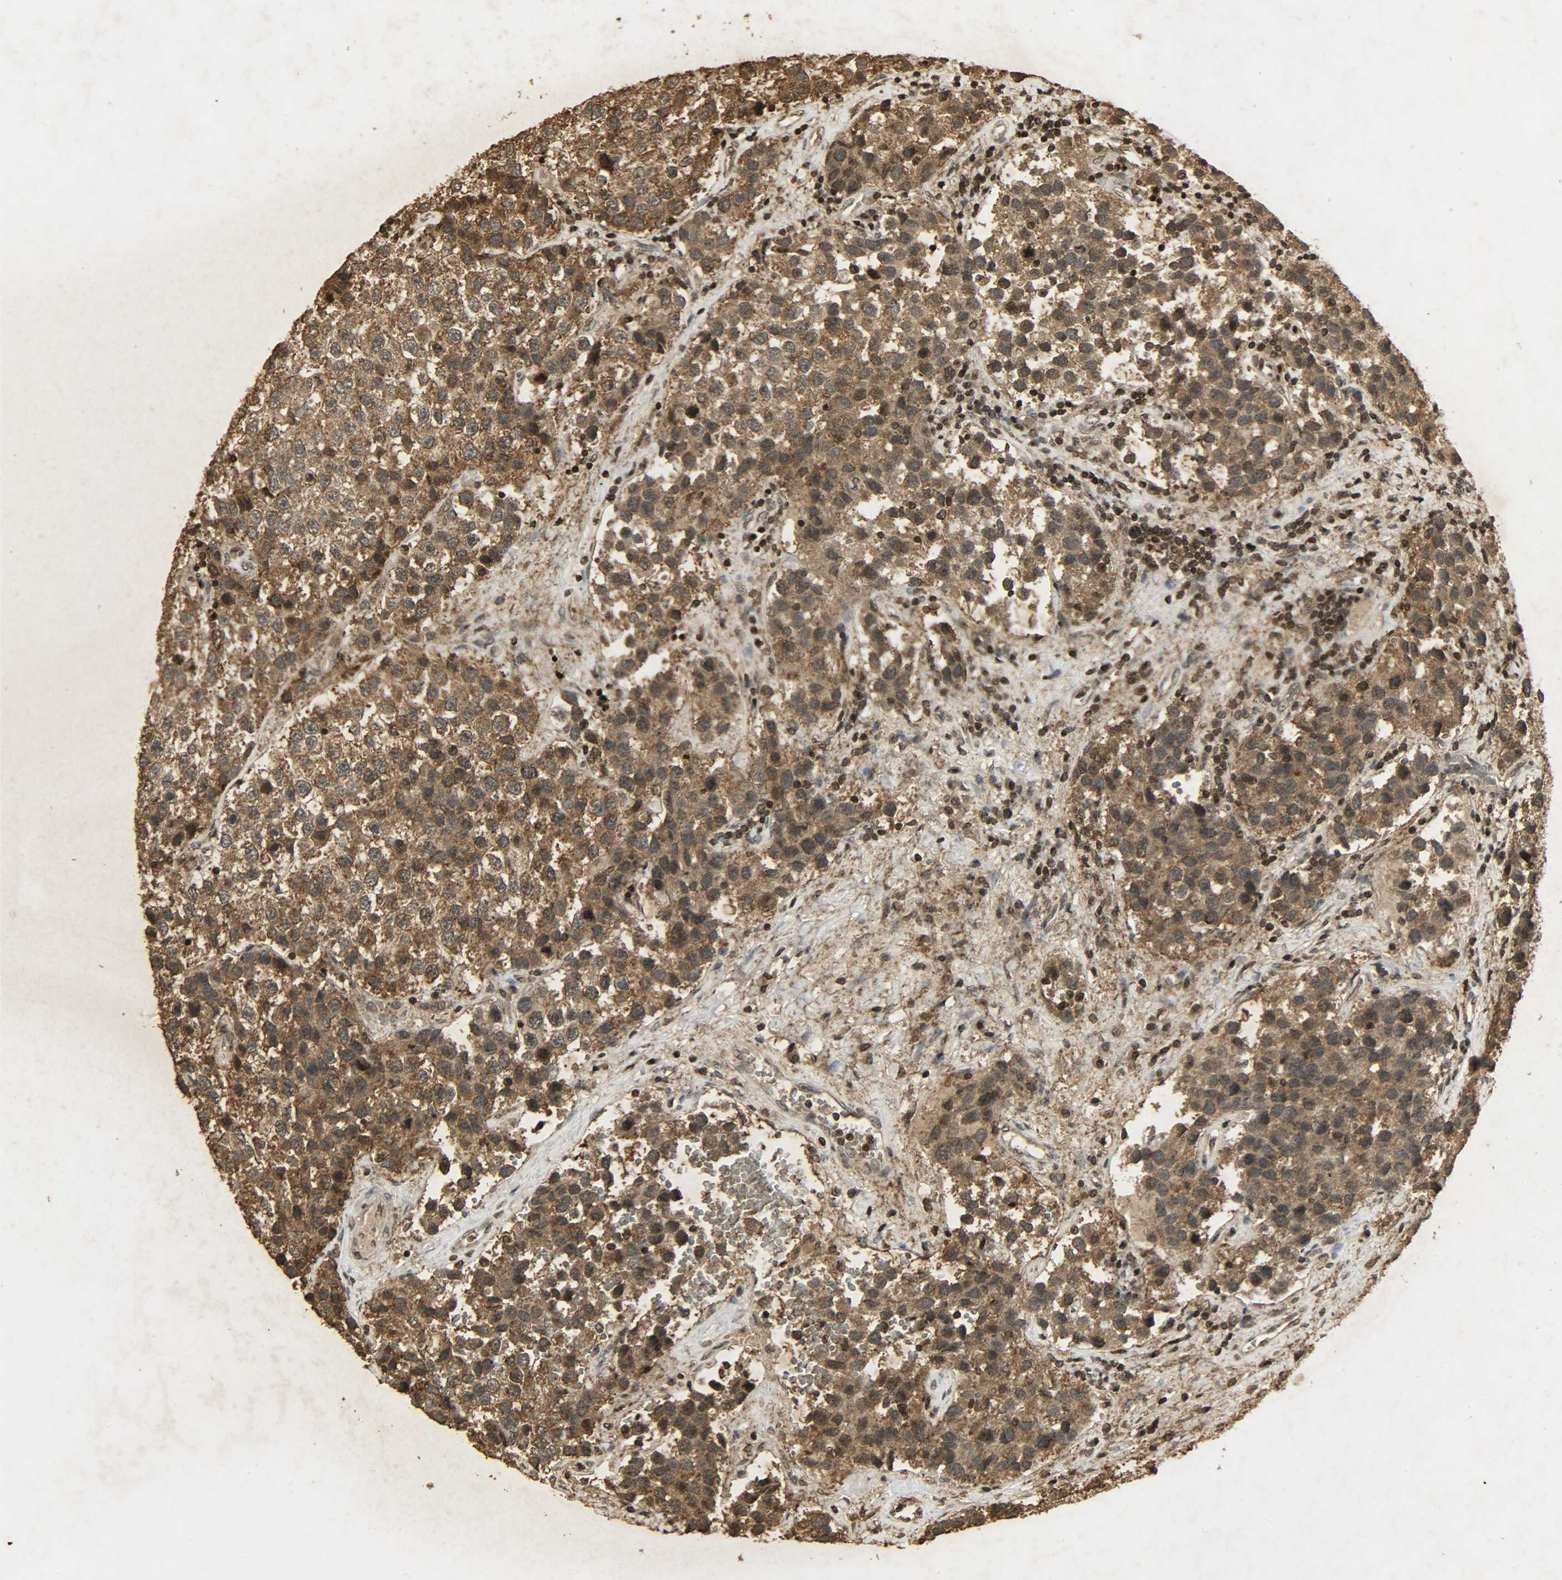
{"staining": {"intensity": "strong", "quantity": ">75%", "location": "cytoplasmic/membranous,nuclear"}, "tissue": "testis cancer", "cell_type": "Tumor cells", "image_type": "cancer", "snomed": [{"axis": "morphology", "description": "Seminoma, NOS"}, {"axis": "topography", "description": "Testis"}], "caption": "Testis cancer was stained to show a protein in brown. There is high levels of strong cytoplasmic/membranous and nuclear staining in about >75% of tumor cells.", "gene": "PPP3R1", "patient": {"sex": "male", "age": 39}}